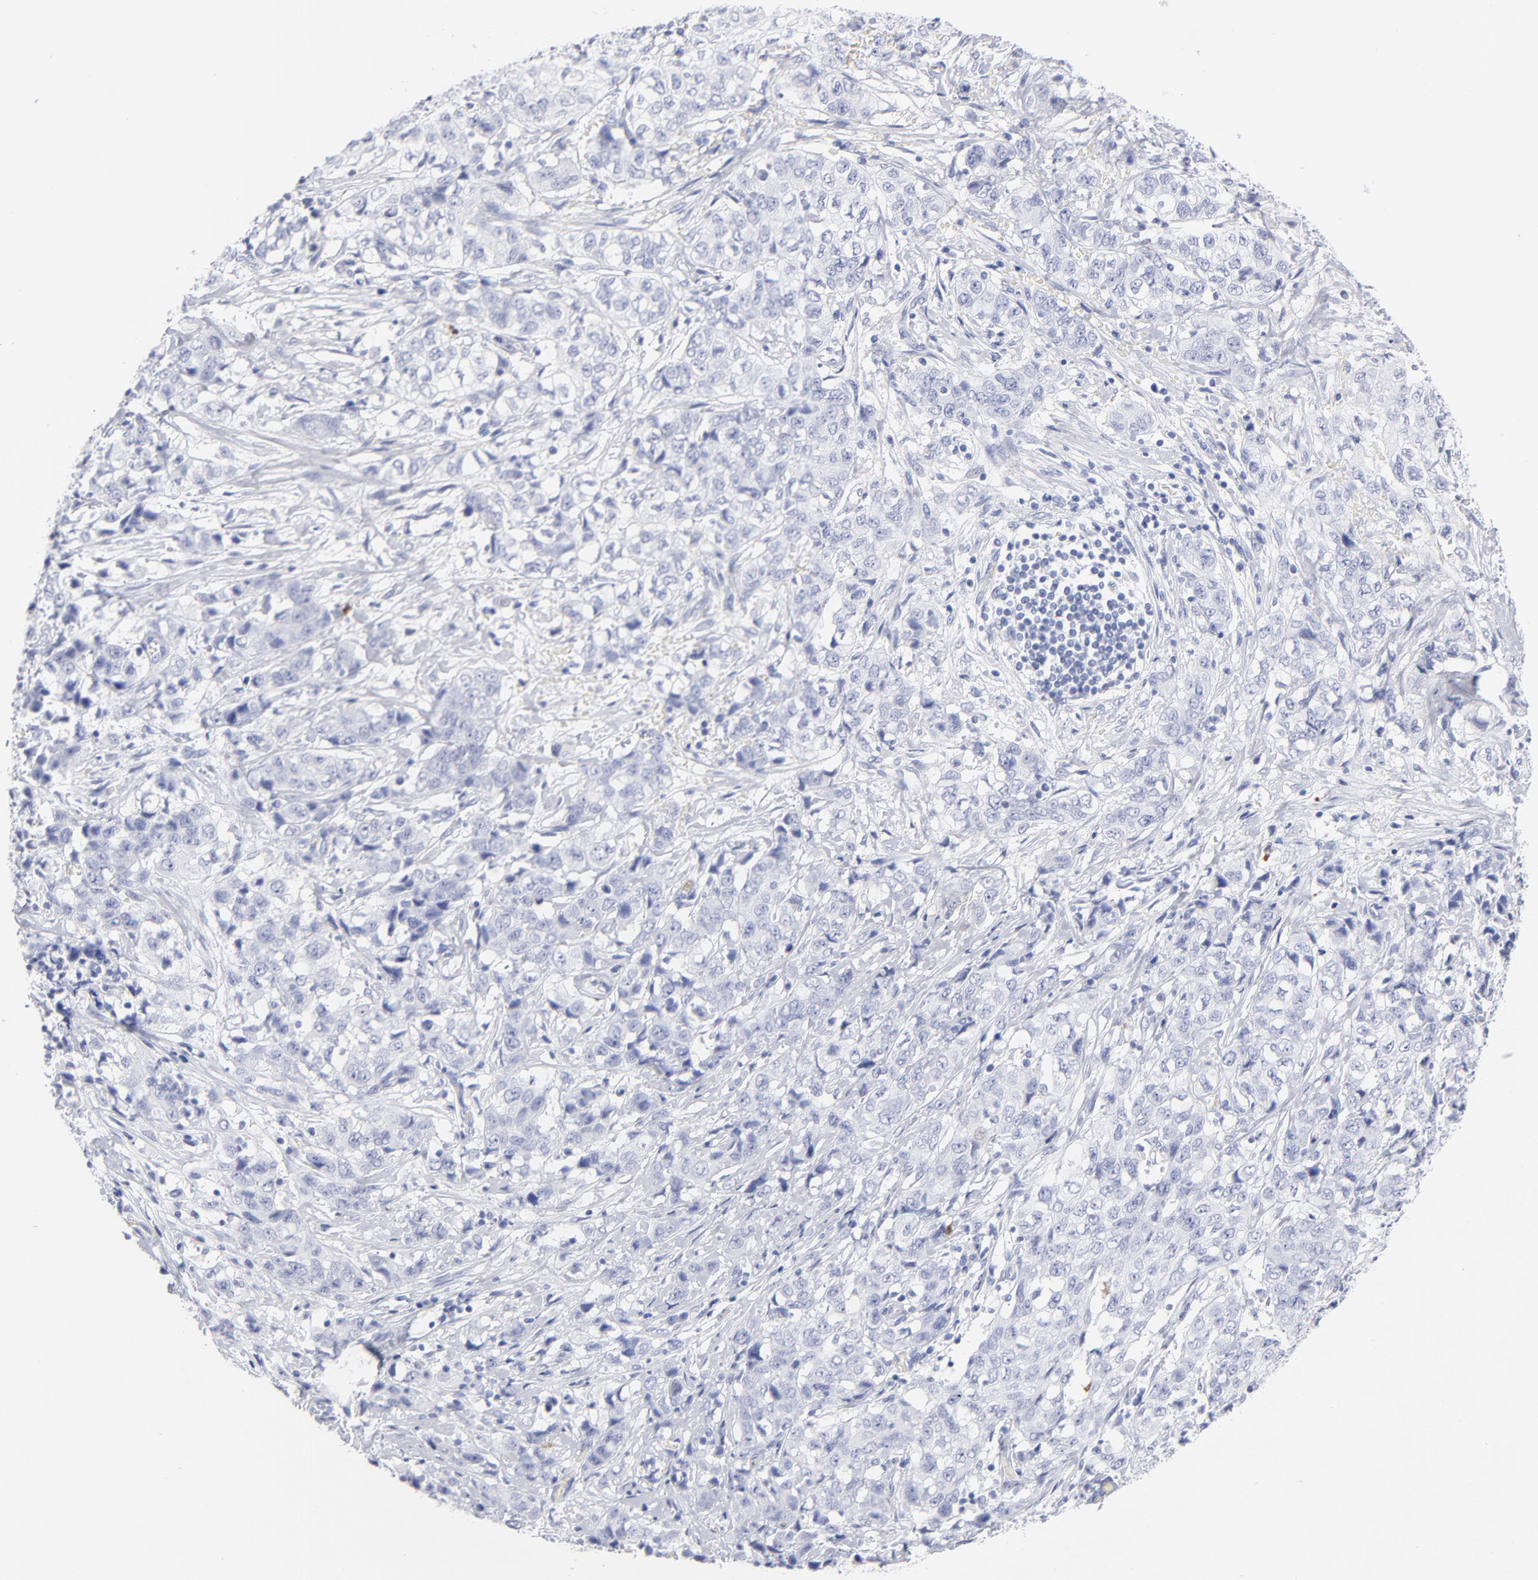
{"staining": {"intensity": "negative", "quantity": "none", "location": "none"}, "tissue": "stomach cancer", "cell_type": "Tumor cells", "image_type": "cancer", "snomed": [{"axis": "morphology", "description": "Adenocarcinoma, NOS"}, {"axis": "topography", "description": "Stomach"}], "caption": "DAB immunohistochemical staining of stomach cancer demonstrates no significant positivity in tumor cells.", "gene": "ARG1", "patient": {"sex": "male", "age": 48}}